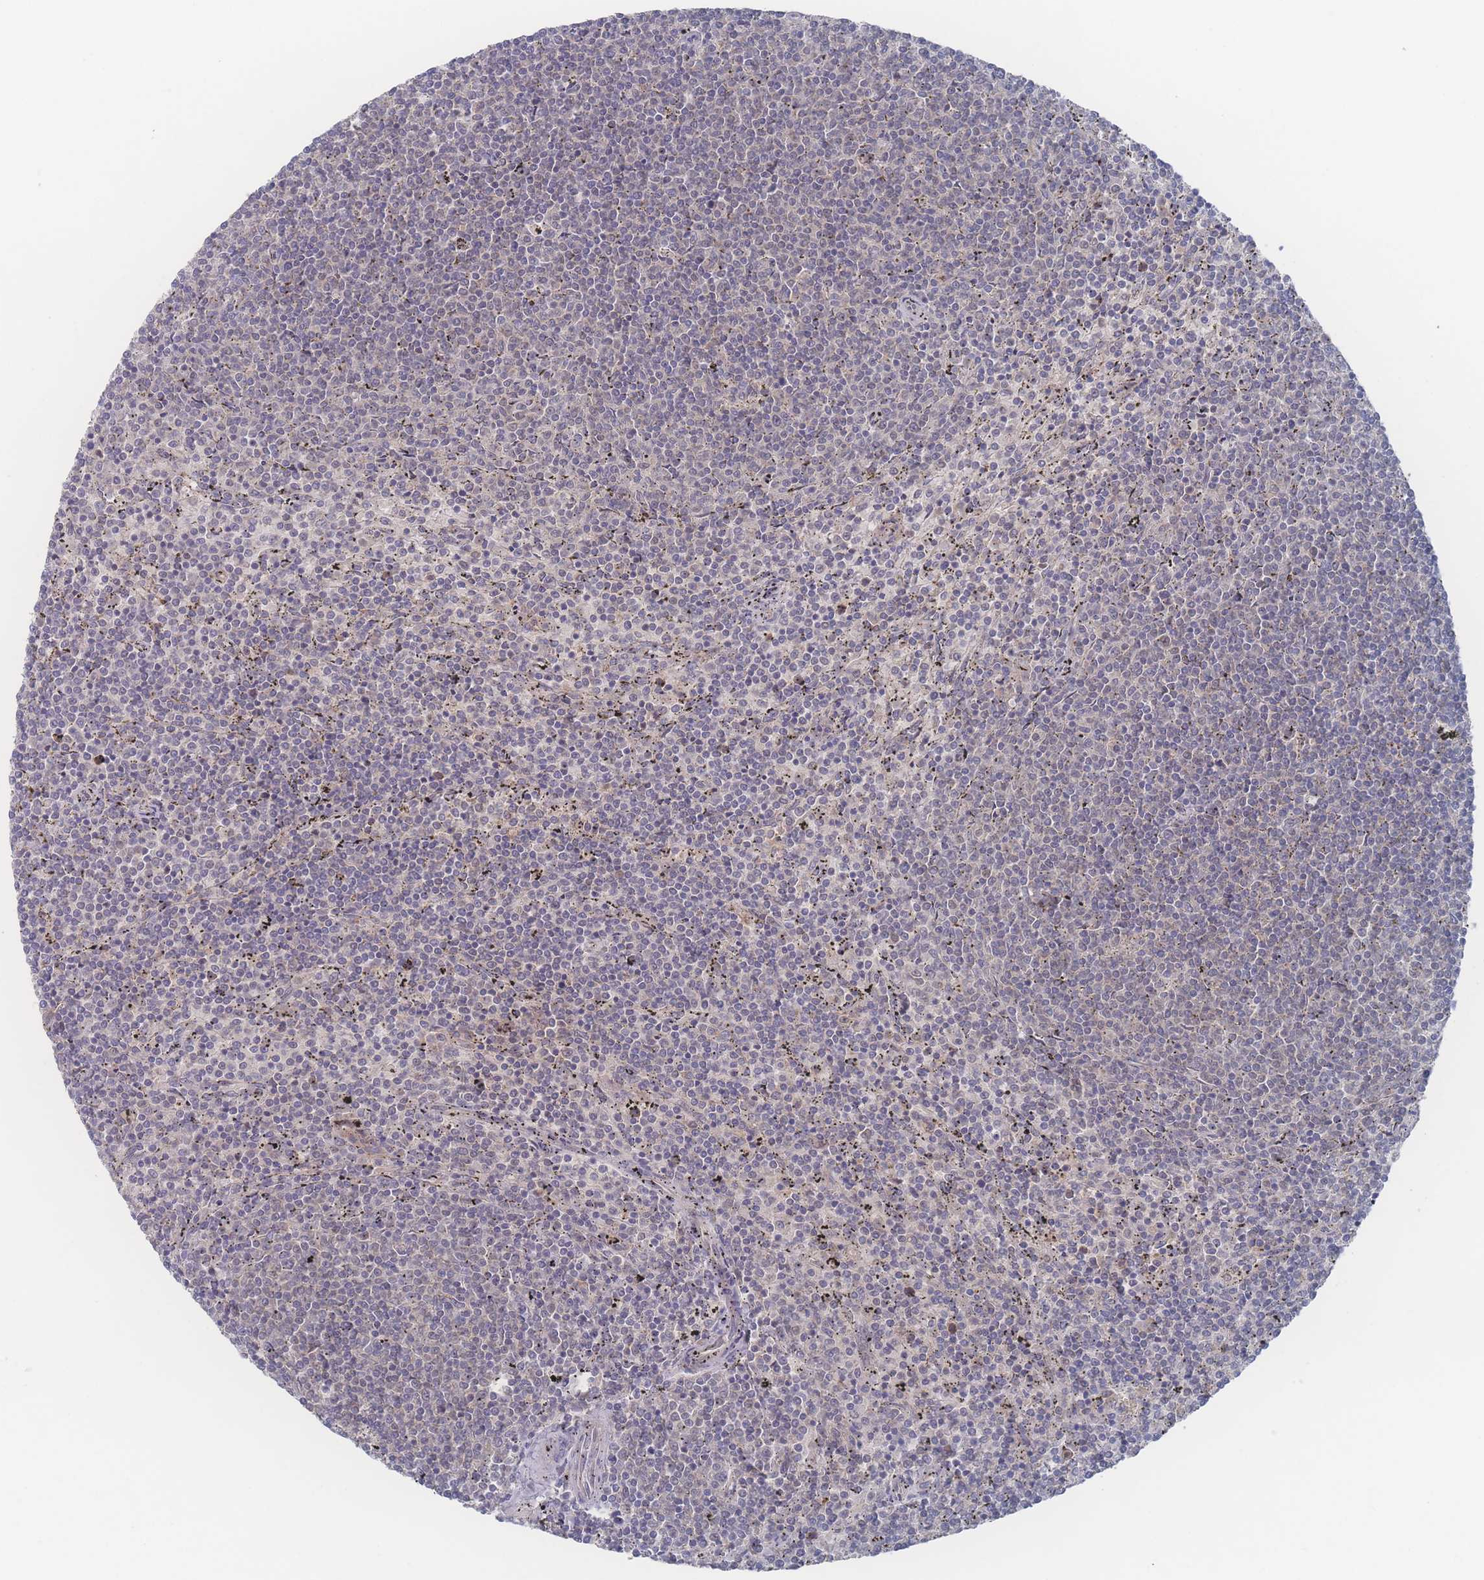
{"staining": {"intensity": "negative", "quantity": "none", "location": "none"}, "tissue": "lymphoma", "cell_type": "Tumor cells", "image_type": "cancer", "snomed": [{"axis": "morphology", "description": "Malignant lymphoma, non-Hodgkin's type, Low grade"}, {"axis": "topography", "description": "Spleen"}], "caption": "The IHC photomicrograph has no significant expression in tumor cells of lymphoma tissue. (DAB (3,3'-diaminobenzidine) IHC with hematoxylin counter stain).", "gene": "NBEAL1", "patient": {"sex": "female", "age": 50}}